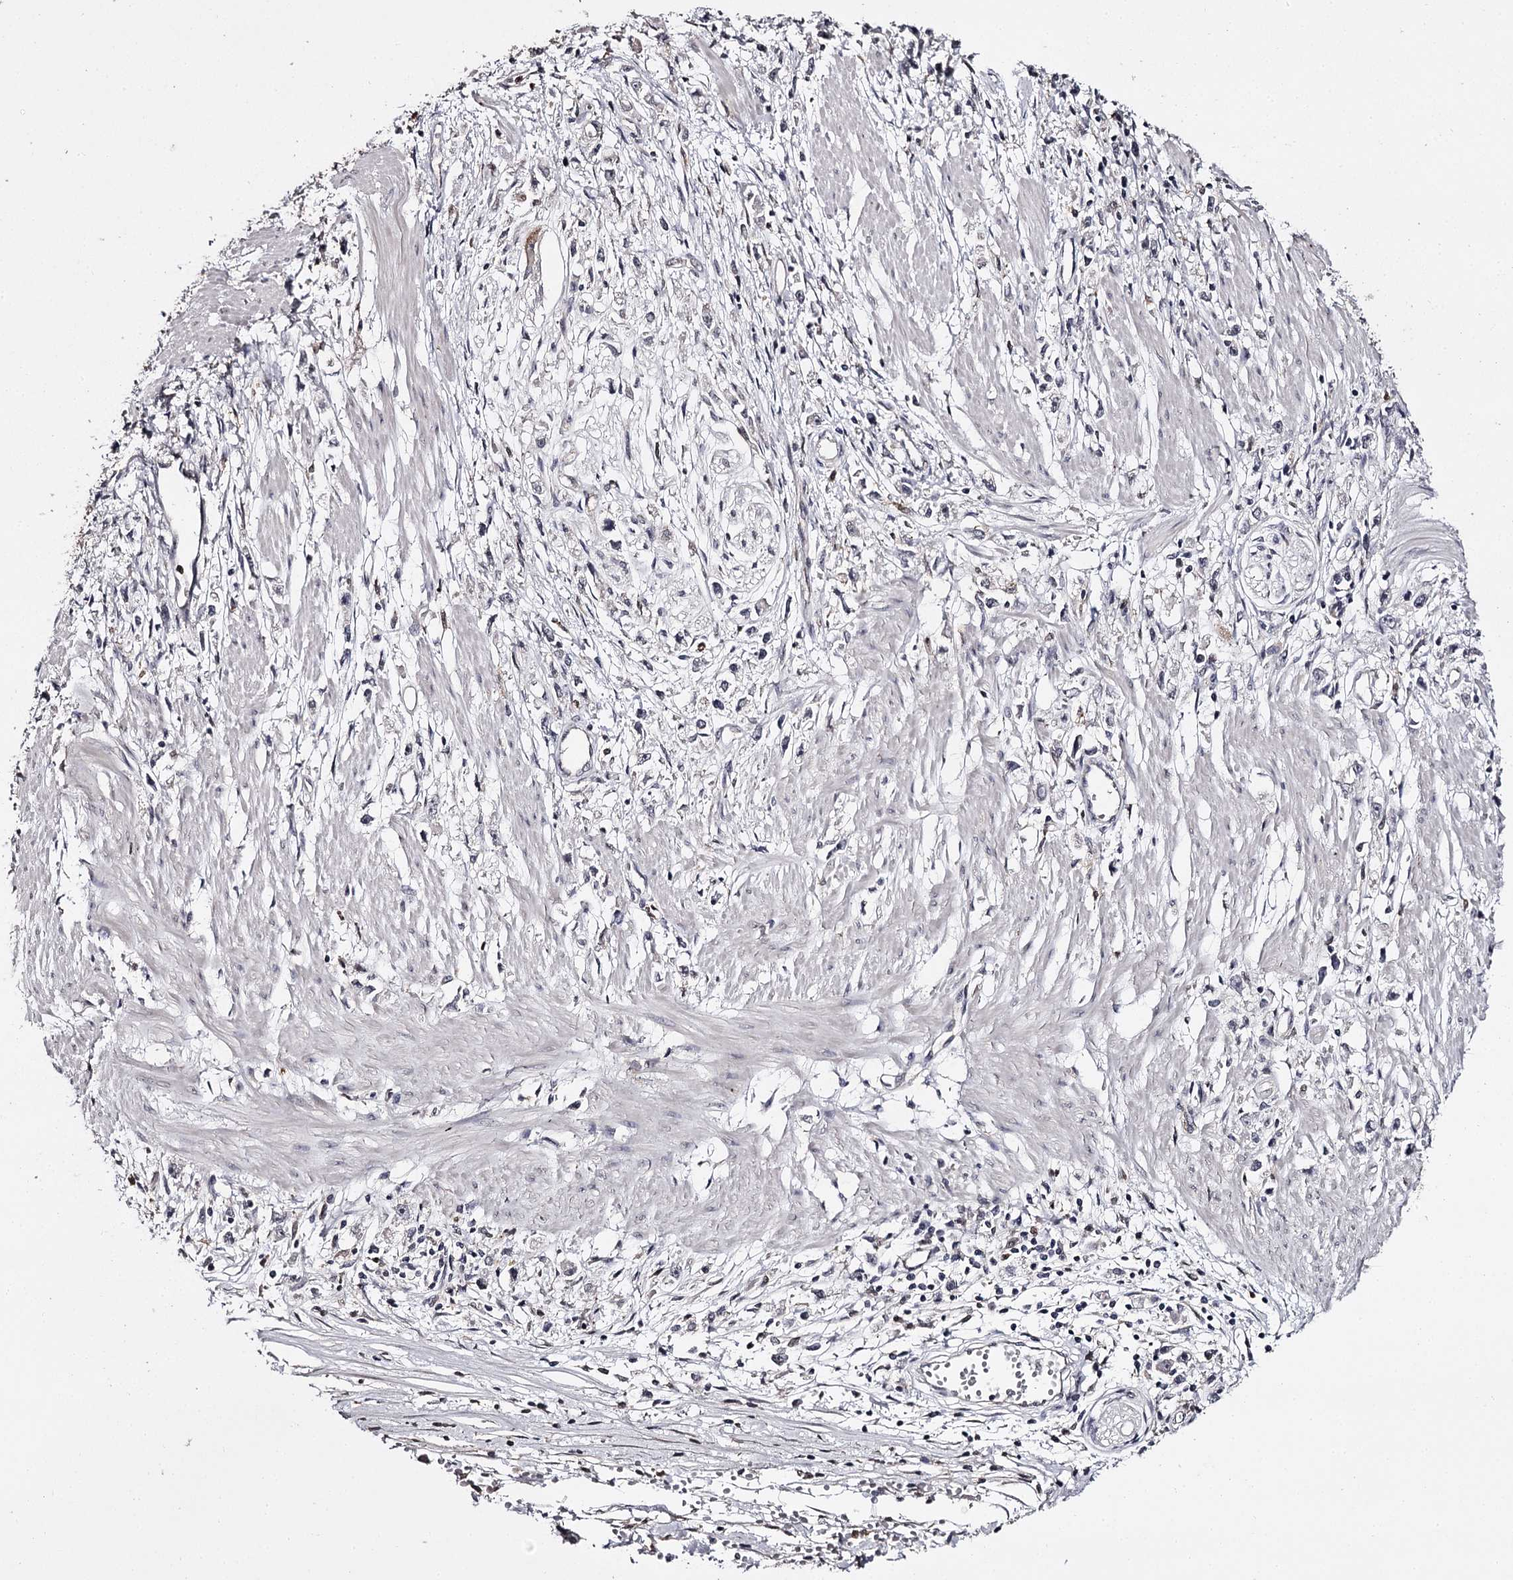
{"staining": {"intensity": "negative", "quantity": "none", "location": "none"}, "tissue": "stomach cancer", "cell_type": "Tumor cells", "image_type": "cancer", "snomed": [{"axis": "morphology", "description": "Adenocarcinoma, NOS"}, {"axis": "topography", "description": "Stomach"}], "caption": "Stomach adenocarcinoma stained for a protein using immunohistochemistry (IHC) demonstrates no positivity tumor cells.", "gene": "SLC32A1", "patient": {"sex": "female", "age": 59}}